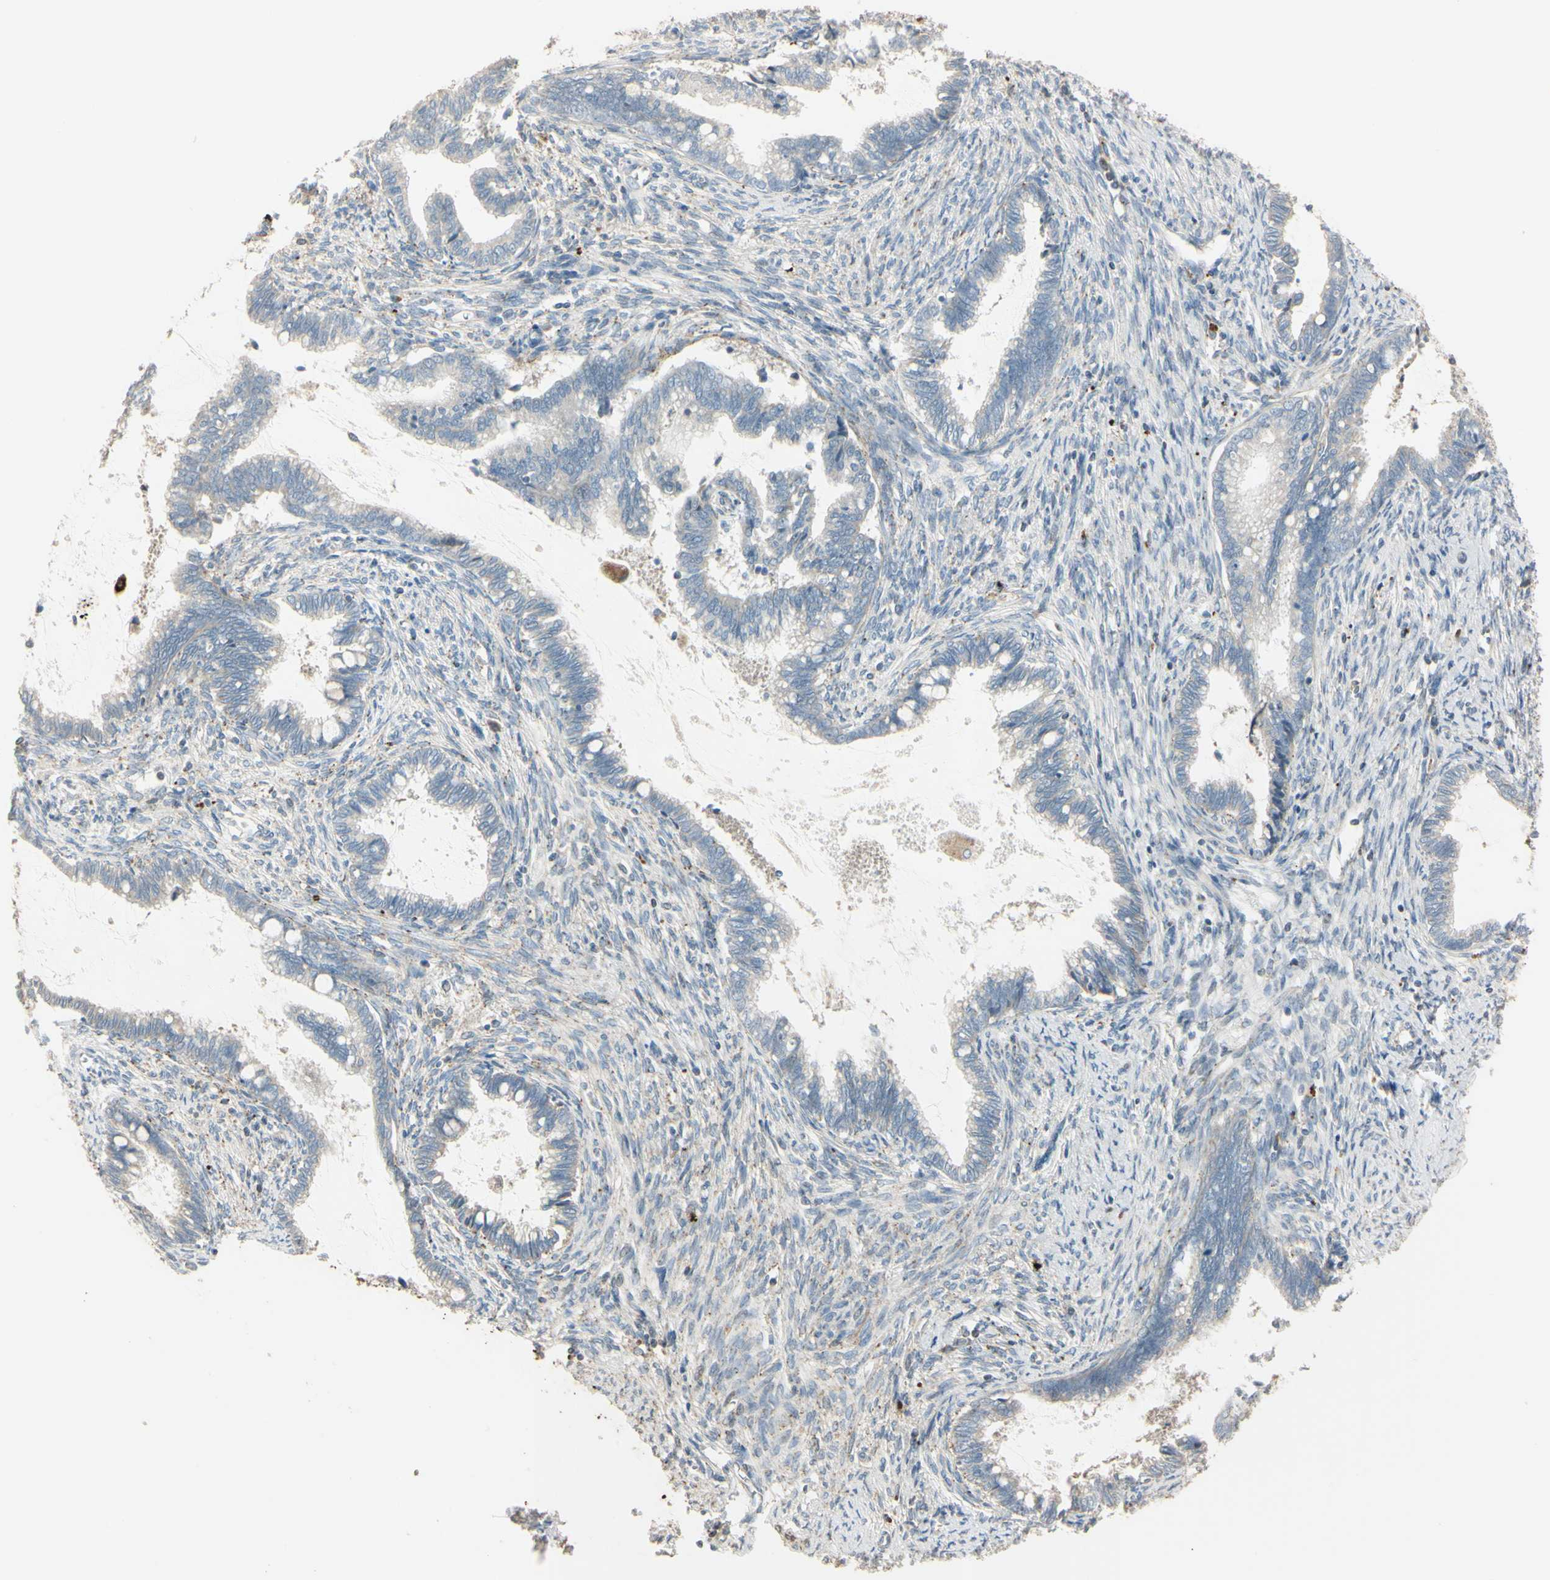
{"staining": {"intensity": "weak", "quantity": "25%-75%", "location": "cytoplasmic/membranous"}, "tissue": "cervical cancer", "cell_type": "Tumor cells", "image_type": "cancer", "snomed": [{"axis": "morphology", "description": "Adenocarcinoma, NOS"}, {"axis": "topography", "description": "Cervix"}], "caption": "This micrograph shows adenocarcinoma (cervical) stained with immunohistochemistry (IHC) to label a protein in brown. The cytoplasmic/membranous of tumor cells show weak positivity for the protein. Nuclei are counter-stained blue.", "gene": "ANGPTL1", "patient": {"sex": "female", "age": 44}}